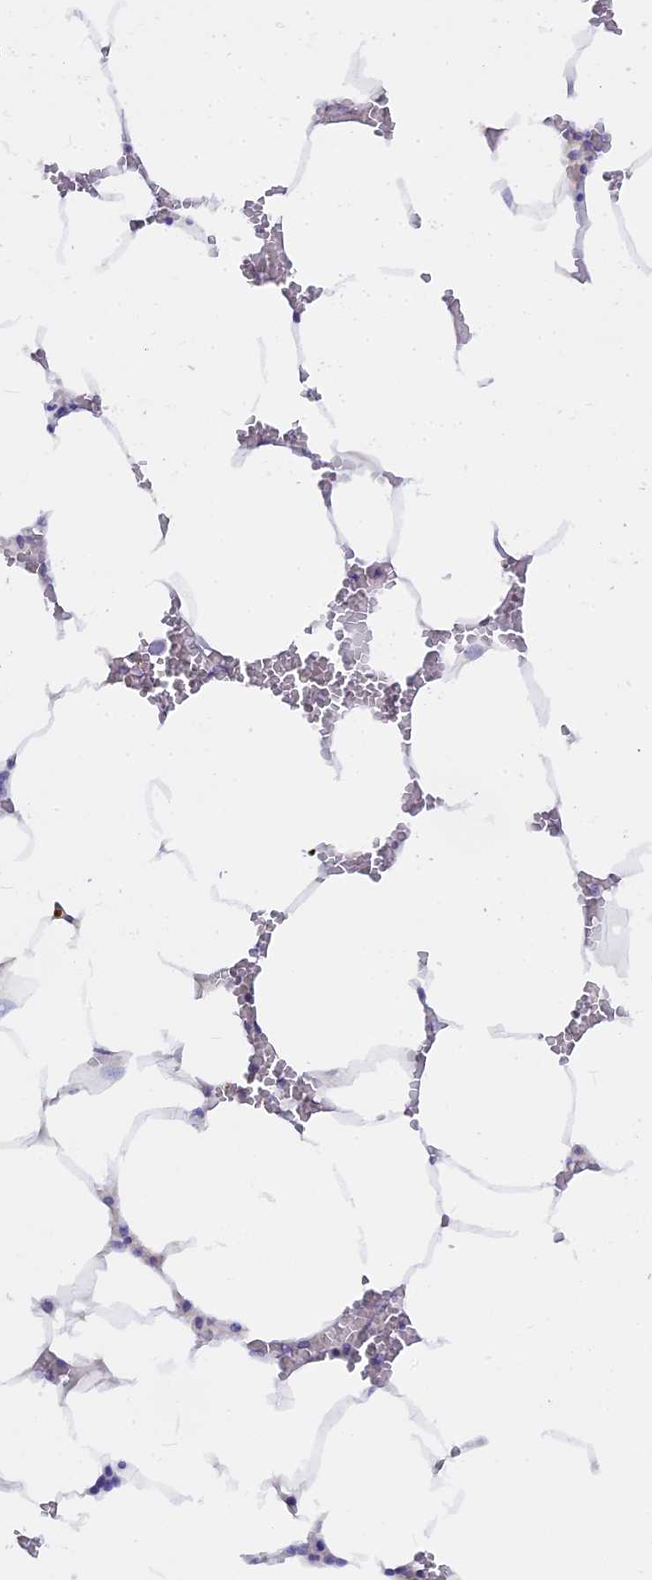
{"staining": {"intensity": "negative", "quantity": "none", "location": "none"}, "tissue": "bone marrow", "cell_type": "Hematopoietic cells", "image_type": "normal", "snomed": [{"axis": "morphology", "description": "Normal tissue, NOS"}, {"axis": "topography", "description": "Bone marrow"}], "caption": "An IHC micrograph of normal bone marrow is shown. There is no staining in hematopoietic cells of bone marrow. The staining is performed using DAB (3,3'-diaminobenzidine) brown chromogen with nuclei counter-stained in using hematoxylin.", "gene": "TLCD1", "patient": {"sex": "male", "age": 70}}